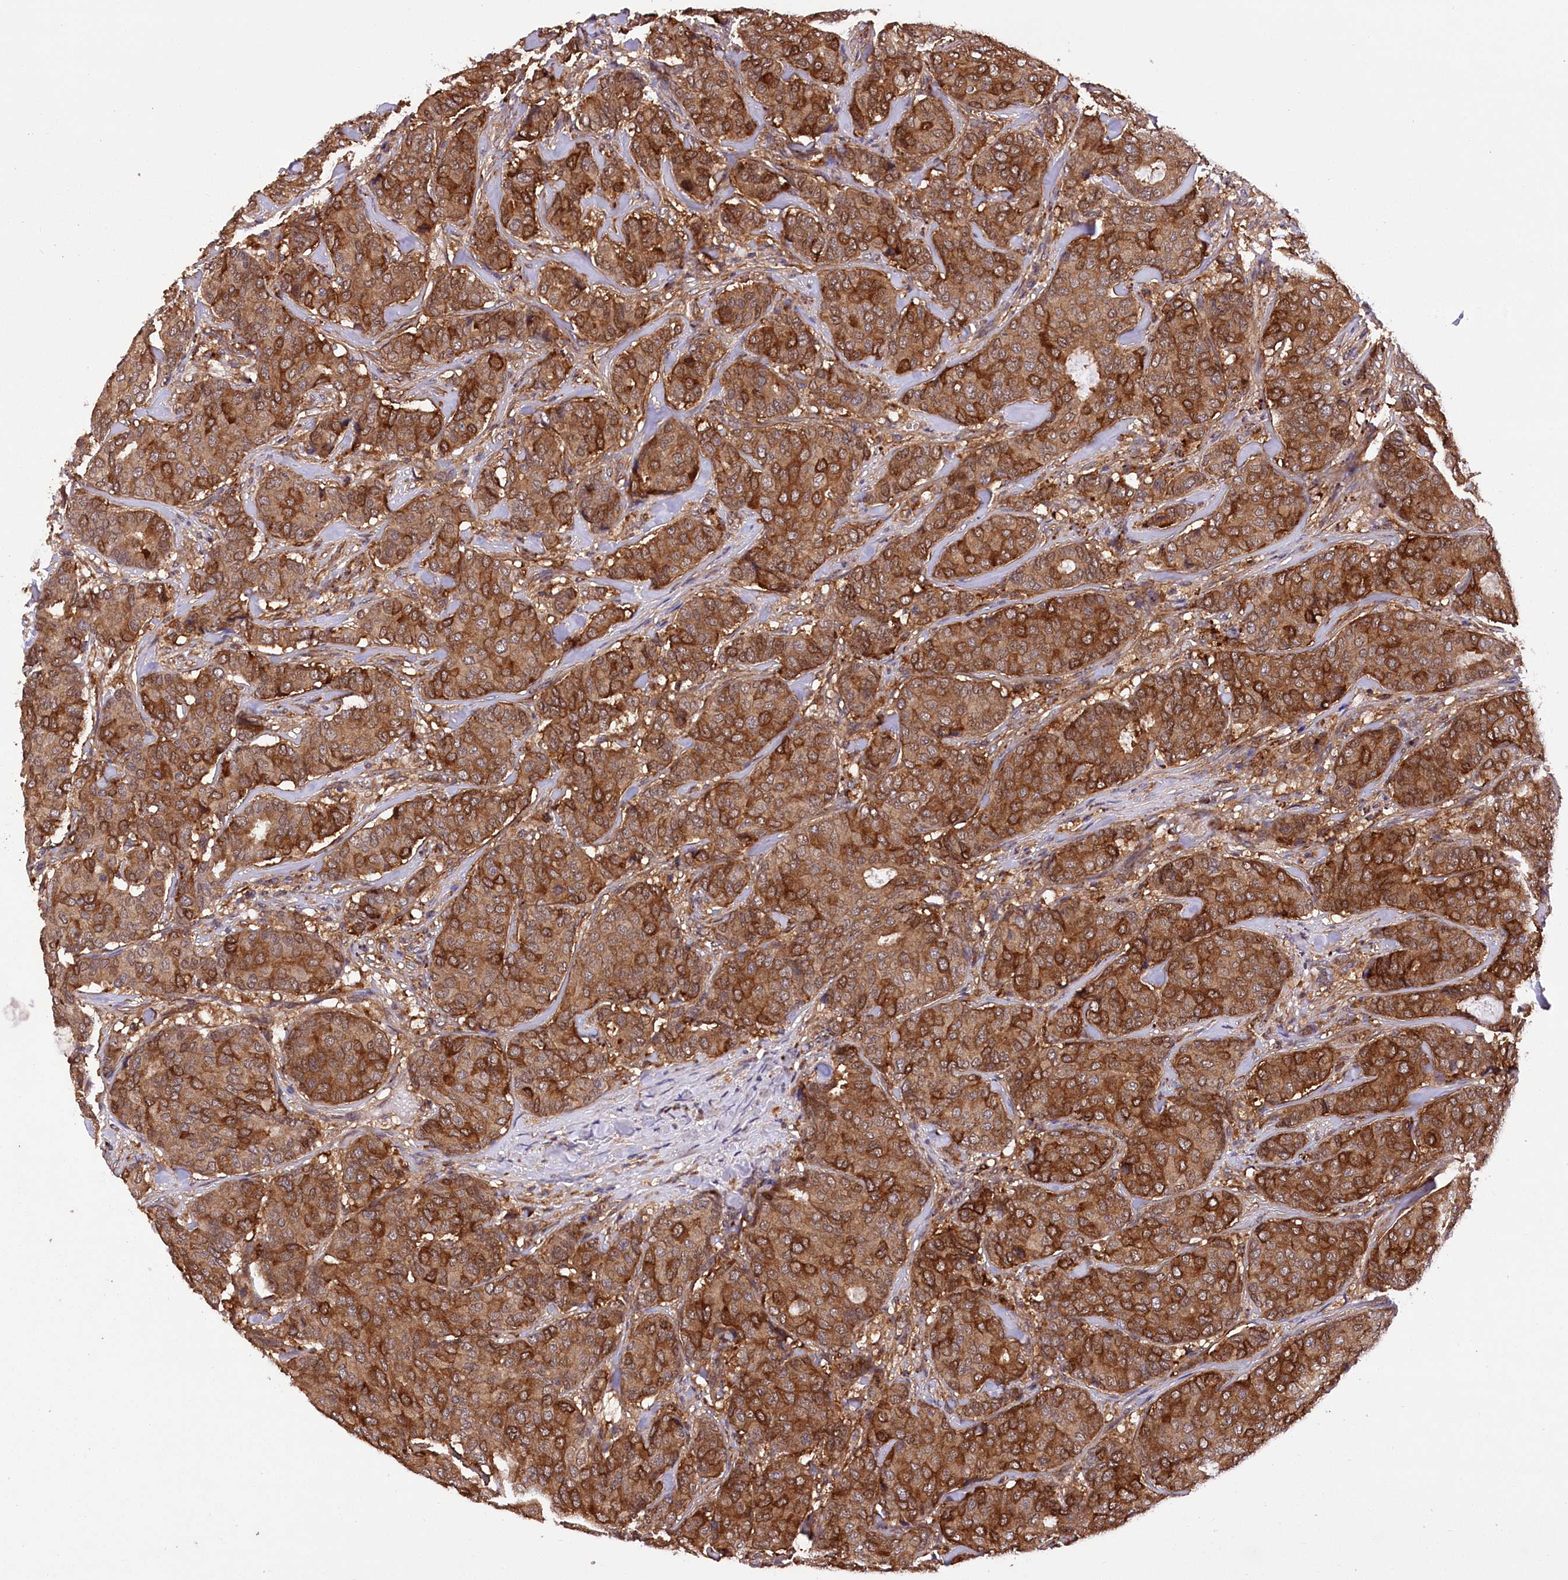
{"staining": {"intensity": "strong", "quantity": ">75%", "location": "cytoplasmic/membranous"}, "tissue": "breast cancer", "cell_type": "Tumor cells", "image_type": "cancer", "snomed": [{"axis": "morphology", "description": "Duct carcinoma"}, {"axis": "topography", "description": "Breast"}], "caption": "Immunohistochemical staining of human breast invasive ductal carcinoma displays strong cytoplasmic/membranous protein positivity in about >75% of tumor cells.", "gene": "DPP3", "patient": {"sex": "female", "age": 75}}